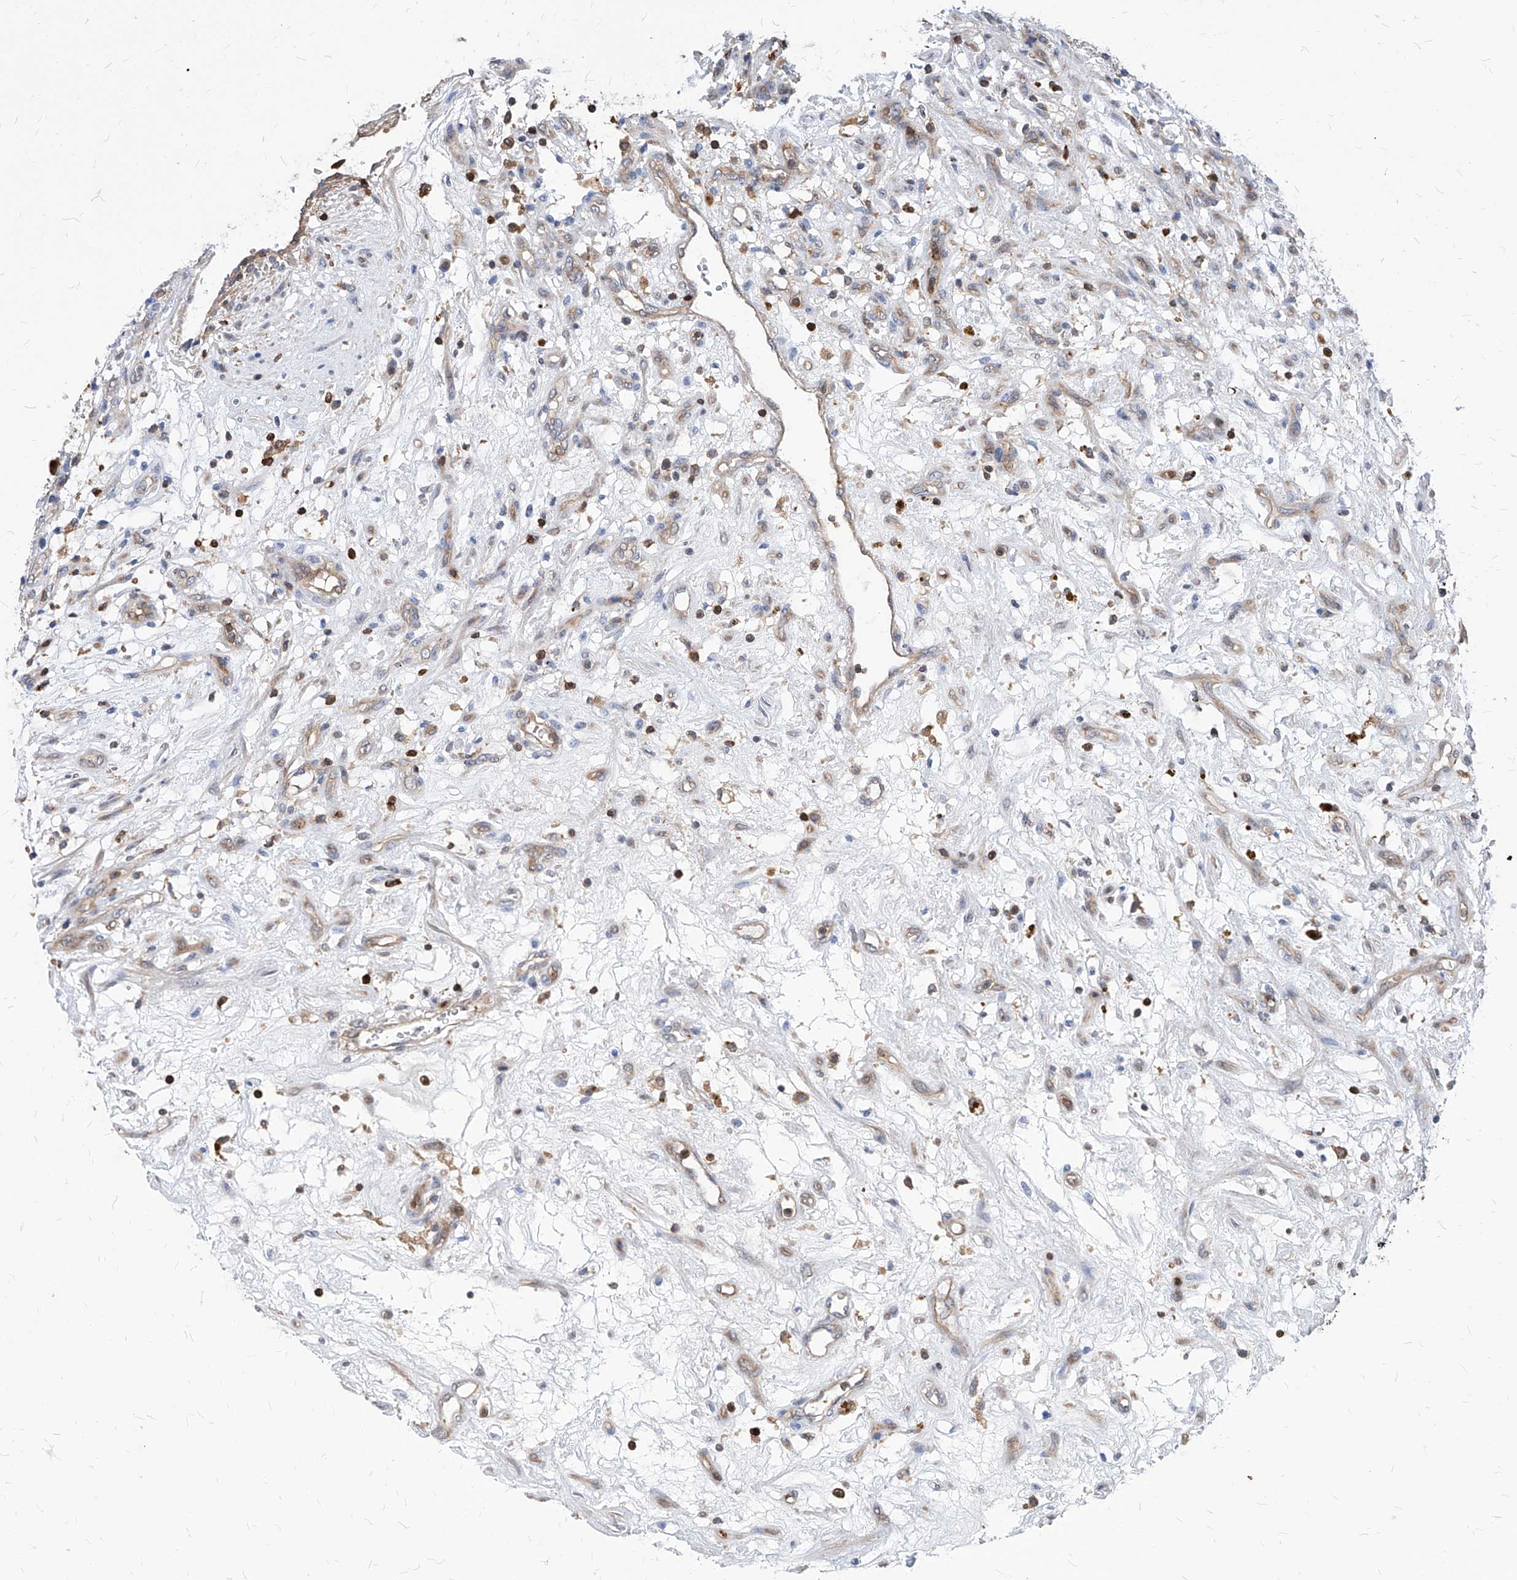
{"staining": {"intensity": "negative", "quantity": "none", "location": "none"}, "tissue": "renal cancer", "cell_type": "Tumor cells", "image_type": "cancer", "snomed": [{"axis": "morphology", "description": "Adenocarcinoma, NOS"}, {"axis": "topography", "description": "Kidney"}], "caption": "Immunohistochemistry micrograph of renal cancer (adenocarcinoma) stained for a protein (brown), which shows no expression in tumor cells.", "gene": "ABRACL", "patient": {"sex": "female", "age": 57}}